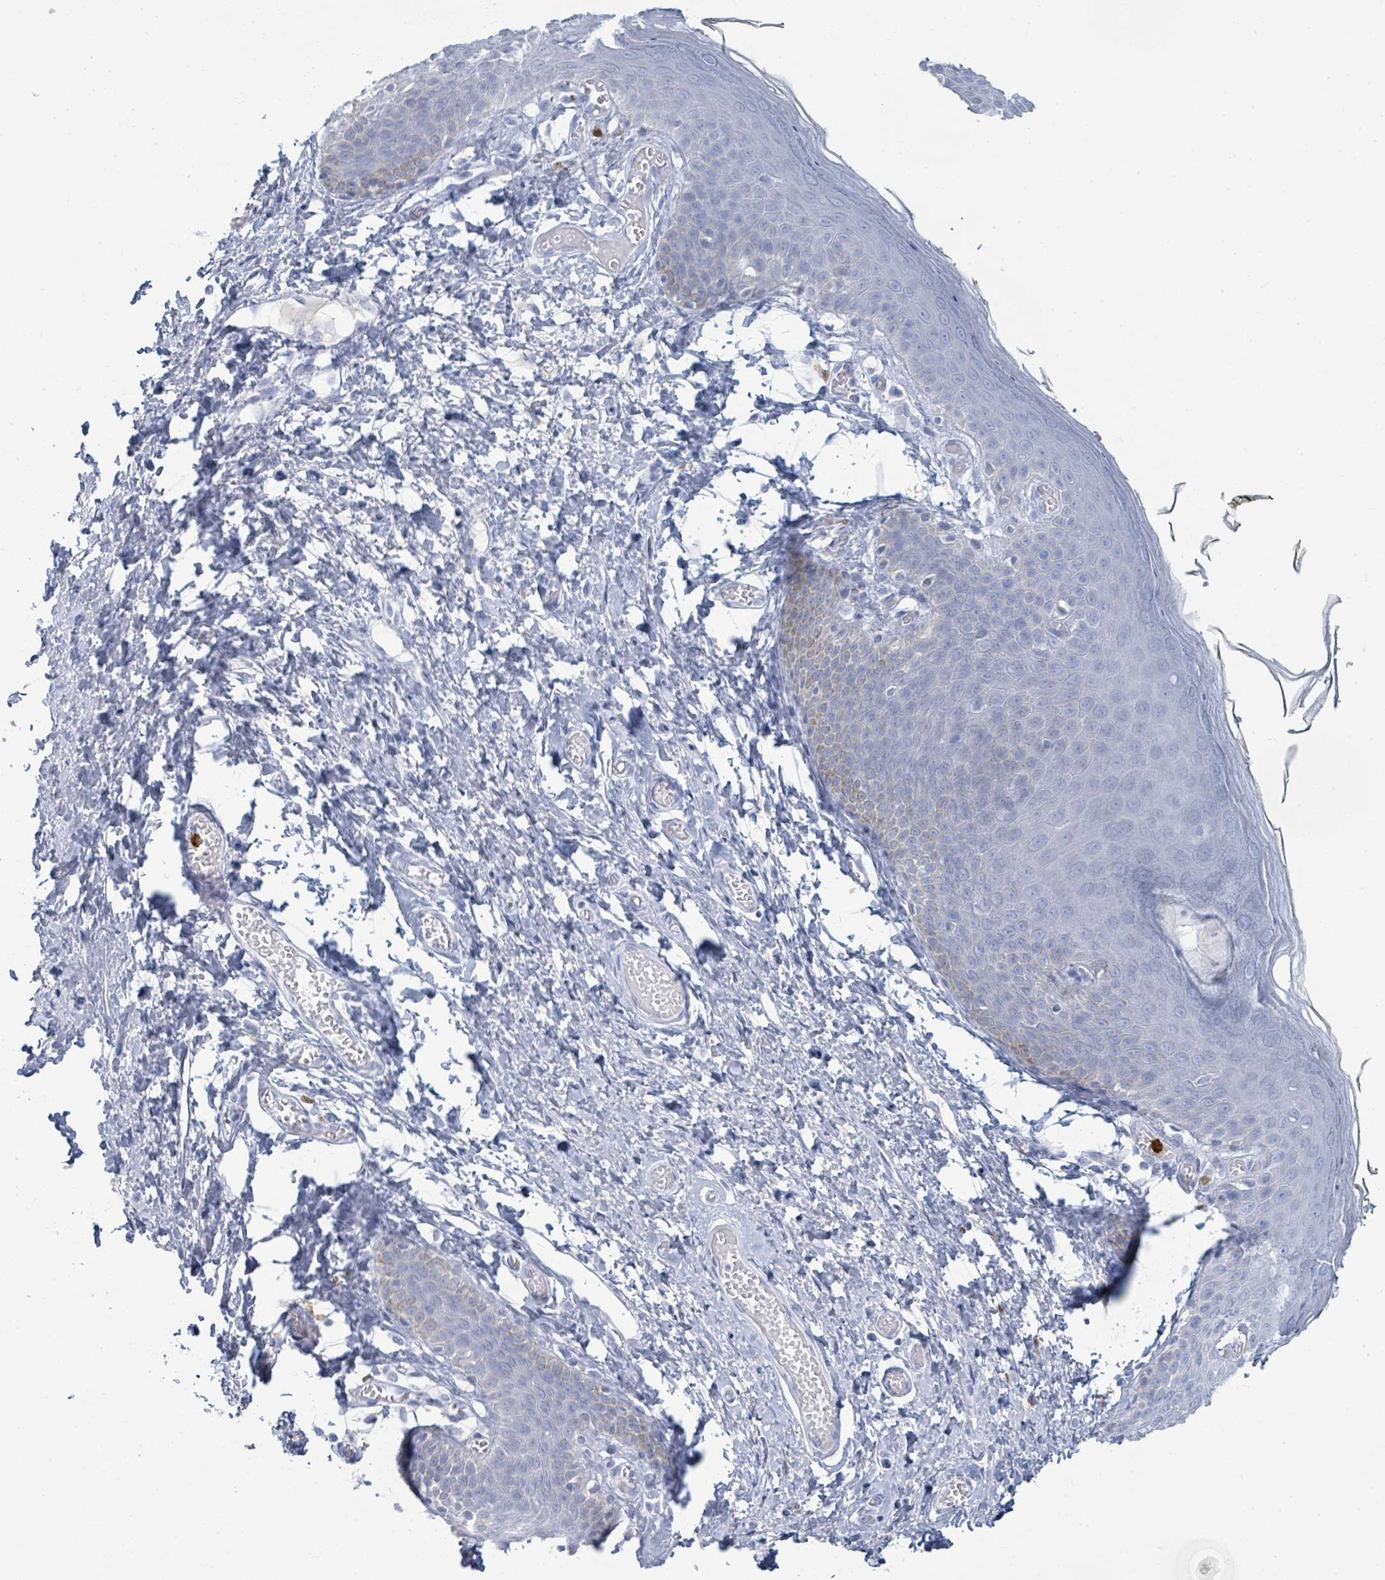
{"staining": {"intensity": "negative", "quantity": "none", "location": "none"}, "tissue": "skin", "cell_type": "Epidermal cells", "image_type": "normal", "snomed": [{"axis": "morphology", "description": "Normal tissue, NOS"}, {"axis": "topography", "description": "Anal"}], "caption": "Epidermal cells are negative for brown protein staining in unremarkable skin. (DAB immunohistochemistry, high magnification).", "gene": "DEFA4", "patient": {"sex": "female", "age": 40}}